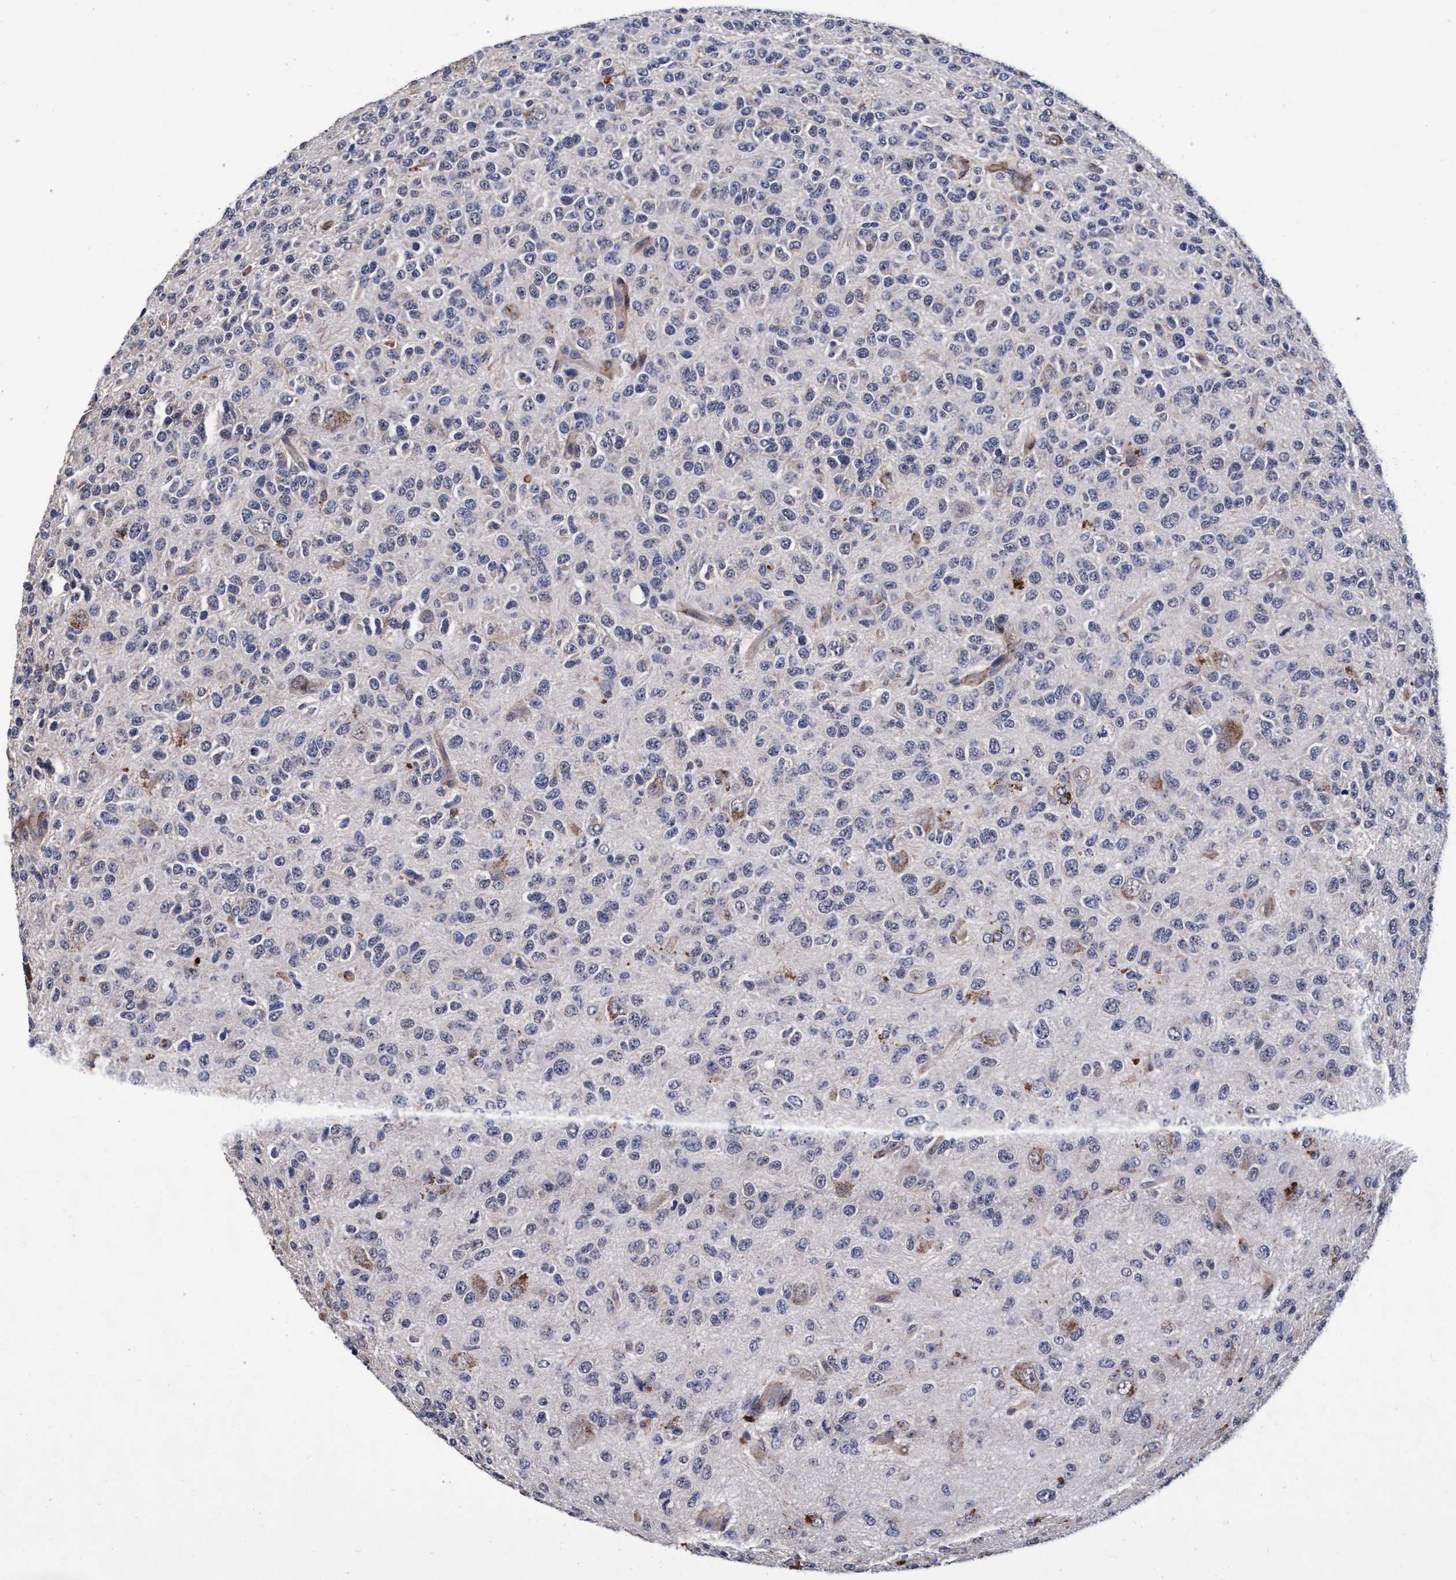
{"staining": {"intensity": "negative", "quantity": "none", "location": "none"}, "tissue": "glioma", "cell_type": "Tumor cells", "image_type": "cancer", "snomed": [{"axis": "morphology", "description": "Glioma, malignant, High grade"}, {"axis": "topography", "description": "pancreas cauda"}], "caption": "Immunohistochemistry of malignant glioma (high-grade) reveals no positivity in tumor cells. (Immunohistochemistry (ihc), brightfield microscopy, high magnification).", "gene": "CPQ", "patient": {"sex": "male", "age": 60}}